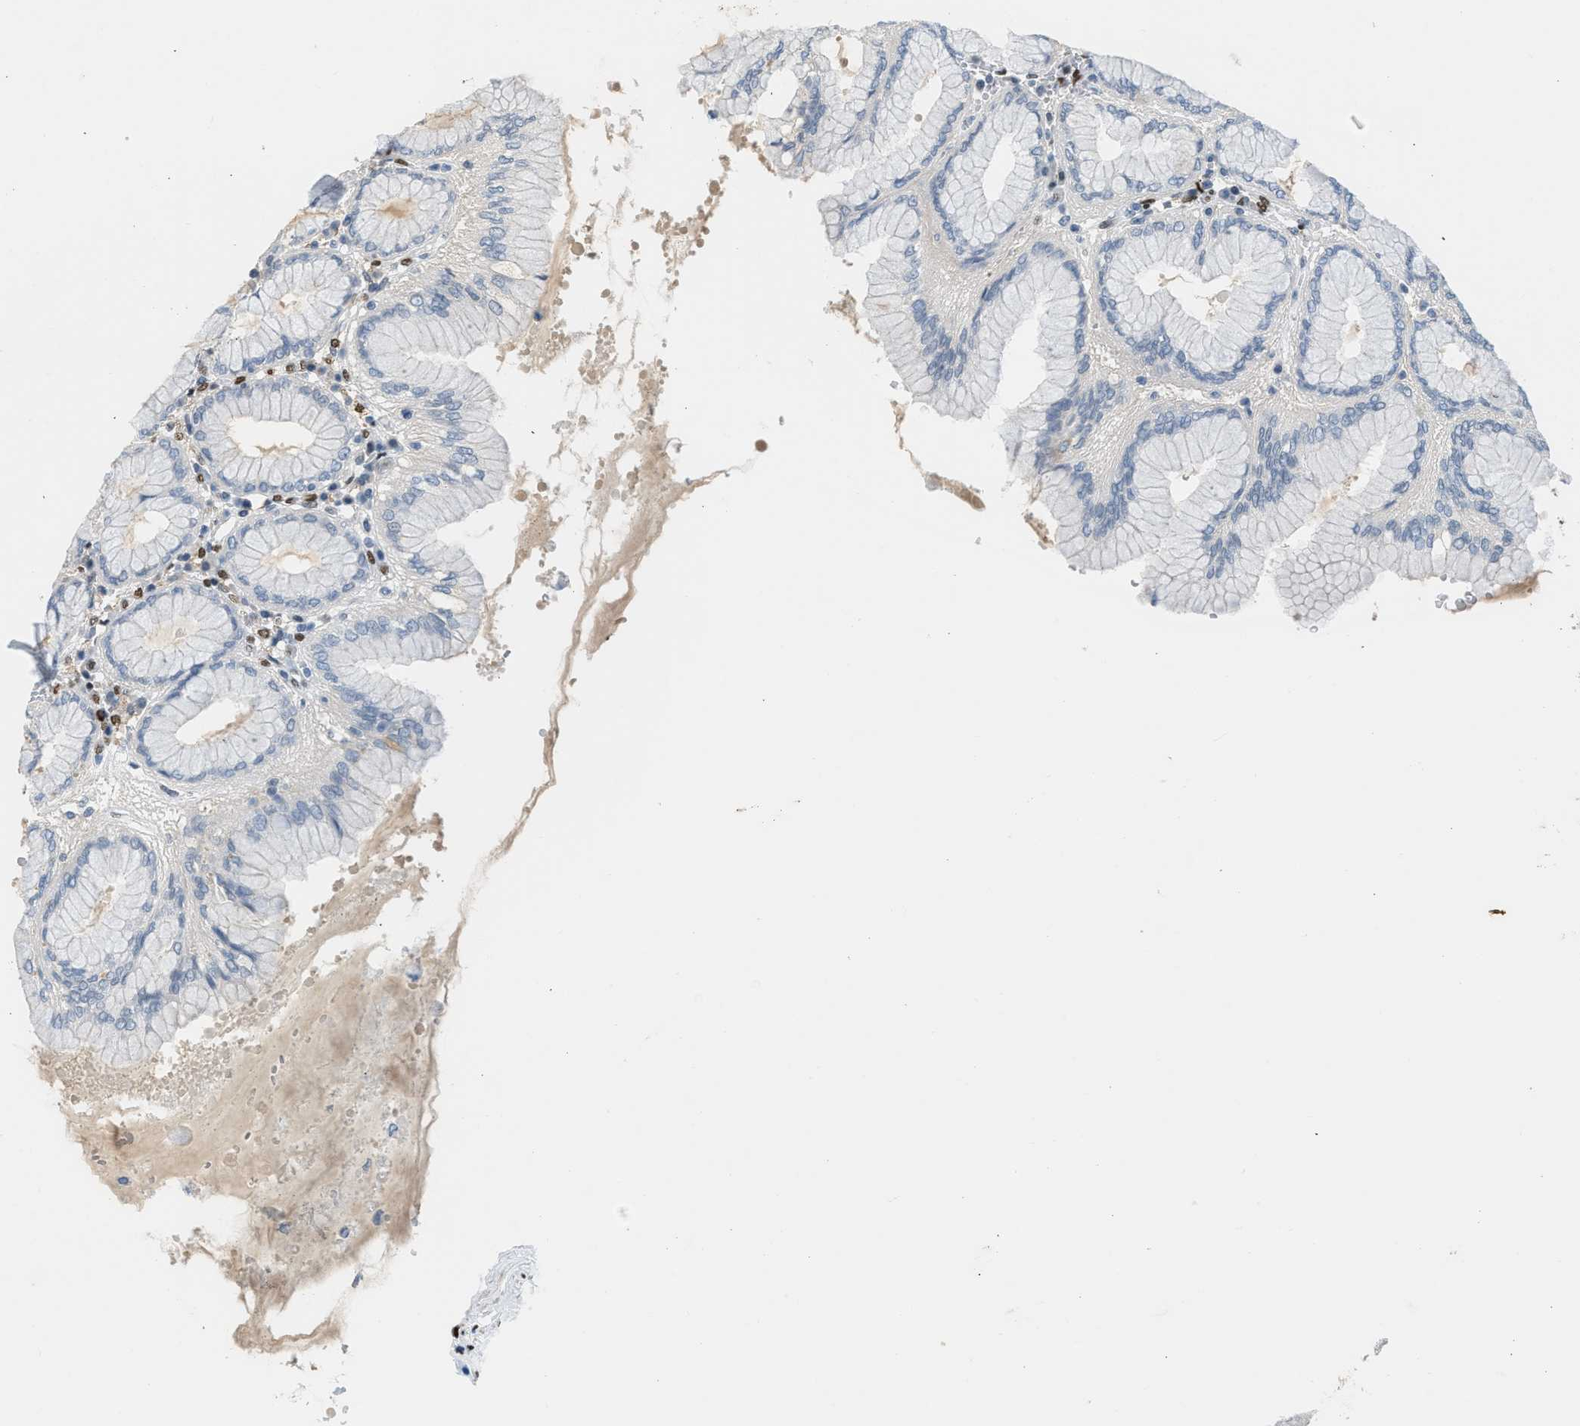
{"staining": {"intensity": "weak", "quantity": "<25%", "location": "nuclear"}, "tissue": "stomach", "cell_type": "Glandular cells", "image_type": "normal", "snomed": [{"axis": "morphology", "description": "Normal tissue, NOS"}, {"axis": "topography", "description": "Stomach"}, {"axis": "topography", "description": "Stomach, lower"}], "caption": "Photomicrograph shows no protein positivity in glandular cells of normal stomach.", "gene": "ZBTB20", "patient": {"sex": "female", "age": 56}}